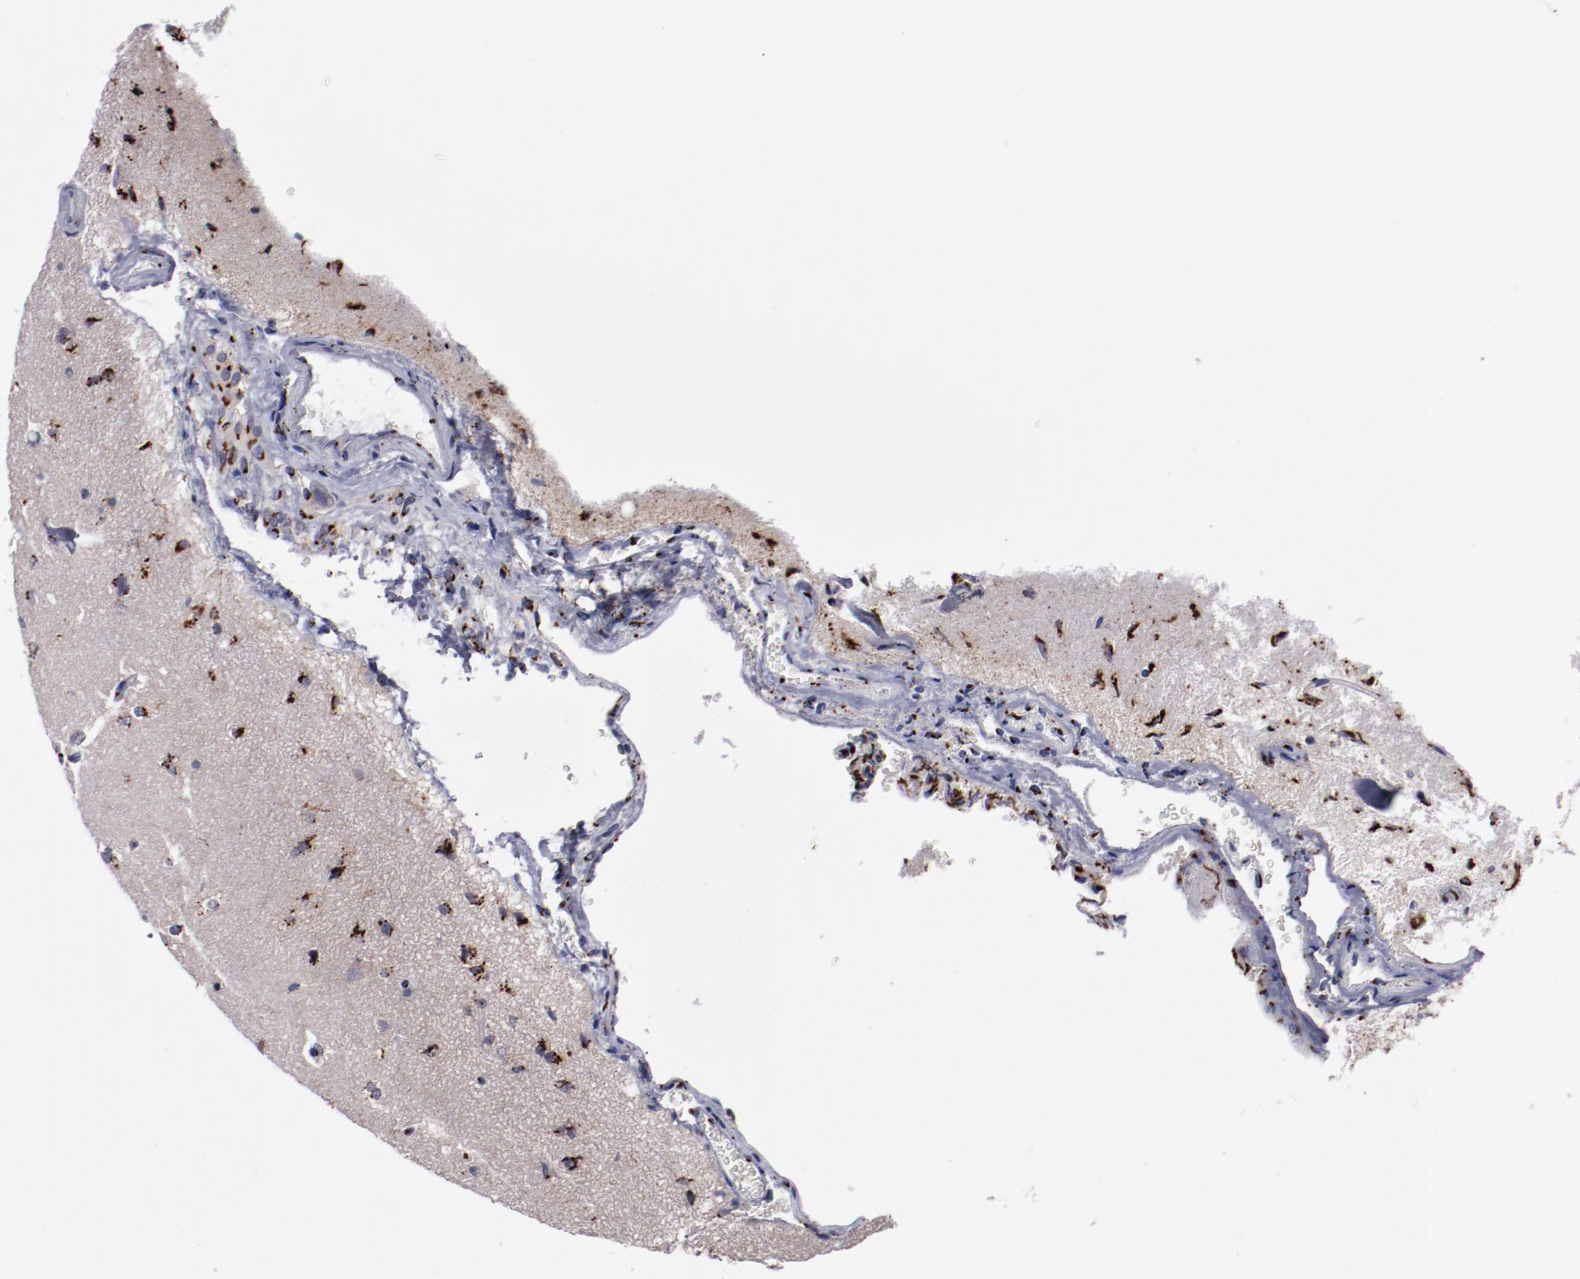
{"staining": {"intensity": "strong", "quantity": ">75%", "location": "cytoplasmic/membranous"}, "tissue": "glioma", "cell_type": "Tumor cells", "image_type": "cancer", "snomed": [{"axis": "morphology", "description": "Glioma, malignant, Low grade"}, {"axis": "topography", "description": "Cerebral cortex"}], "caption": "Strong cytoplasmic/membranous protein positivity is identified in approximately >75% of tumor cells in malignant low-grade glioma.", "gene": "GOLIM4", "patient": {"sex": "female", "age": 47}}